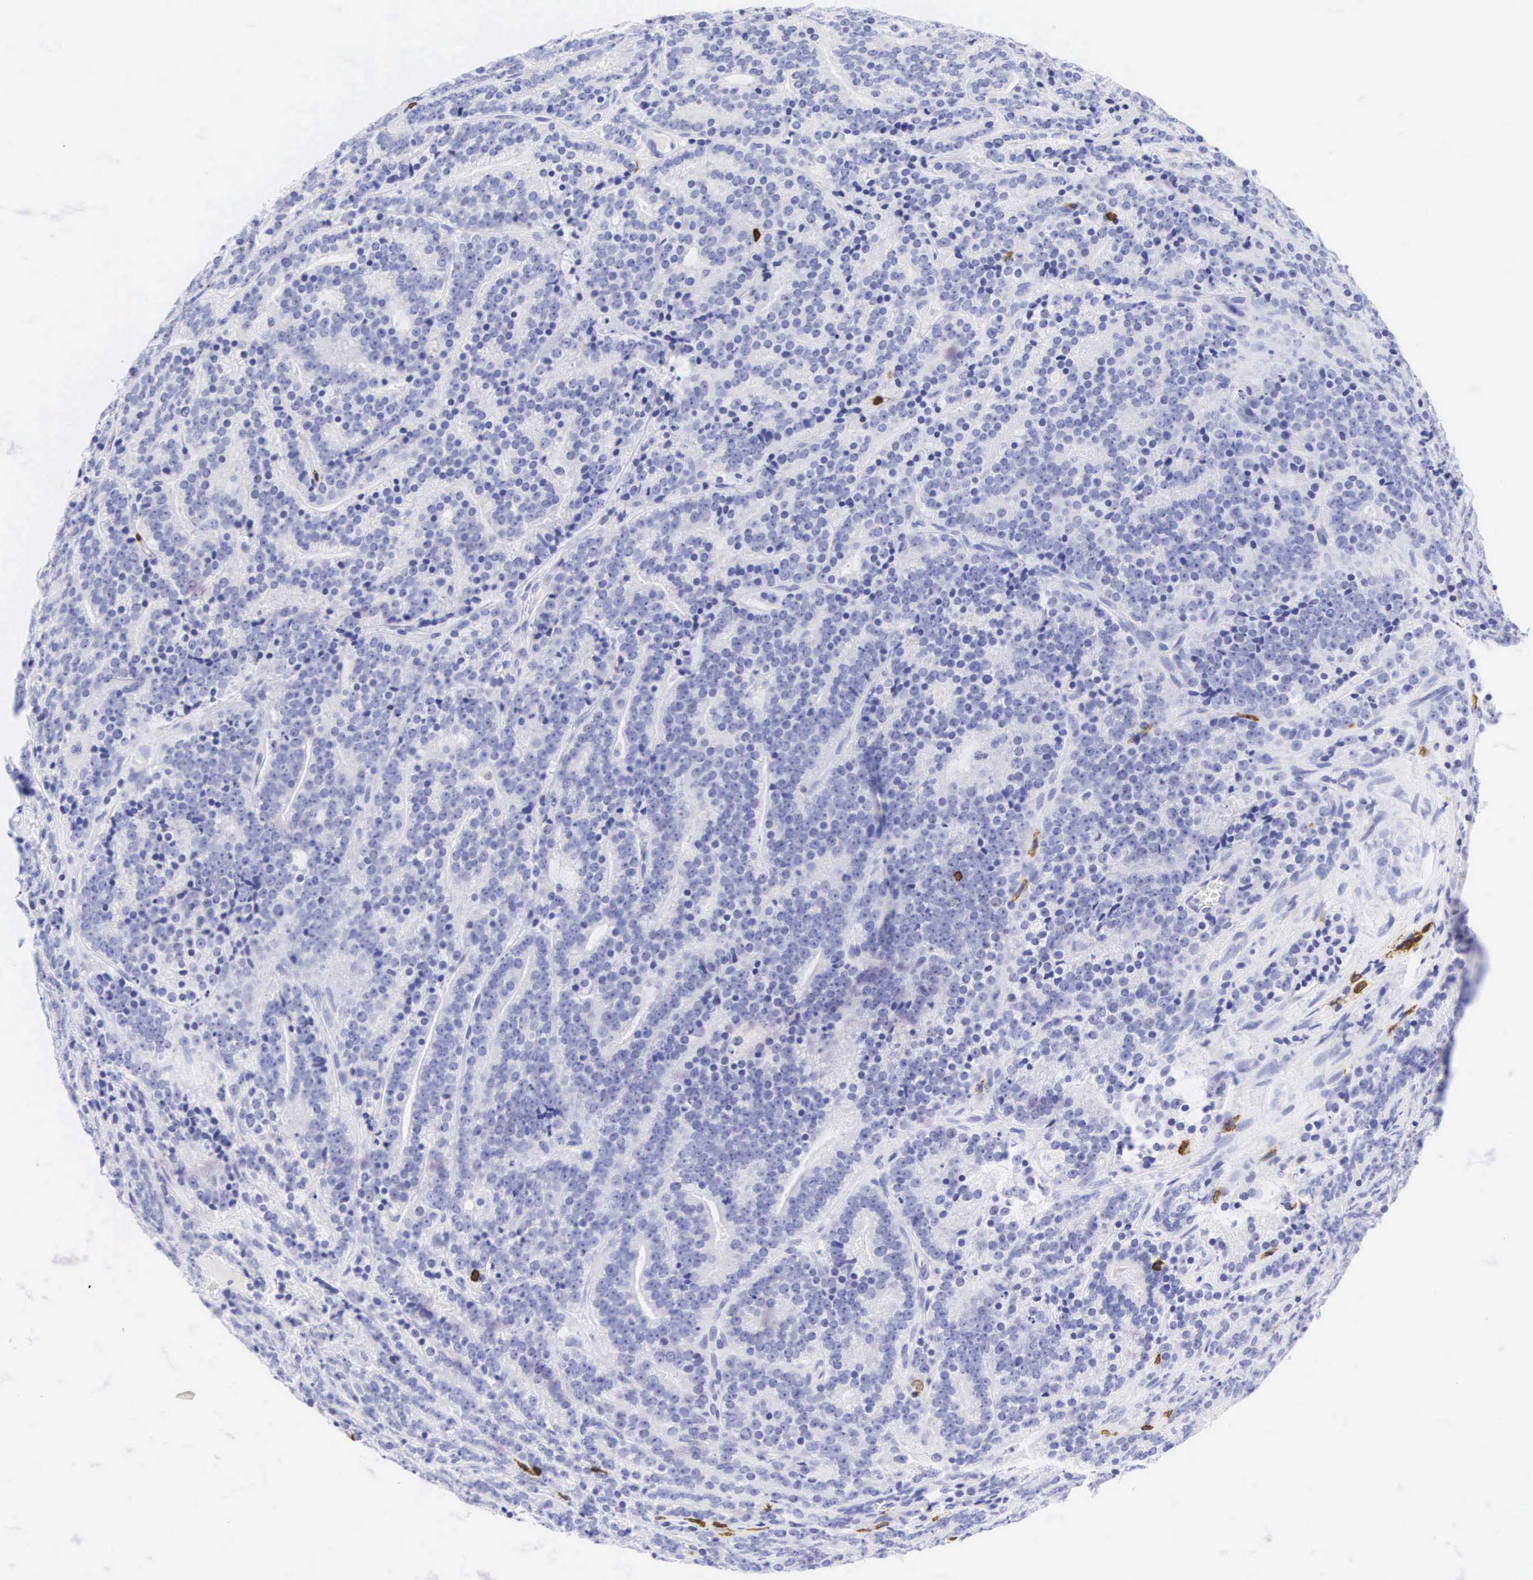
{"staining": {"intensity": "negative", "quantity": "none", "location": "none"}, "tissue": "prostate cancer", "cell_type": "Tumor cells", "image_type": "cancer", "snomed": [{"axis": "morphology", "description": "Adenocarcinoma, Medium grade"}, {"axis": "topography", "description": "Prostate"}], "caption": "Prostate cancer (adenocarcinoma (medium-grade)) stained for a protein using immunohistochemistry displays no positivity tumor cells.", "gene": "CD8A", "patient": {"sex": "male", "age": 65}}